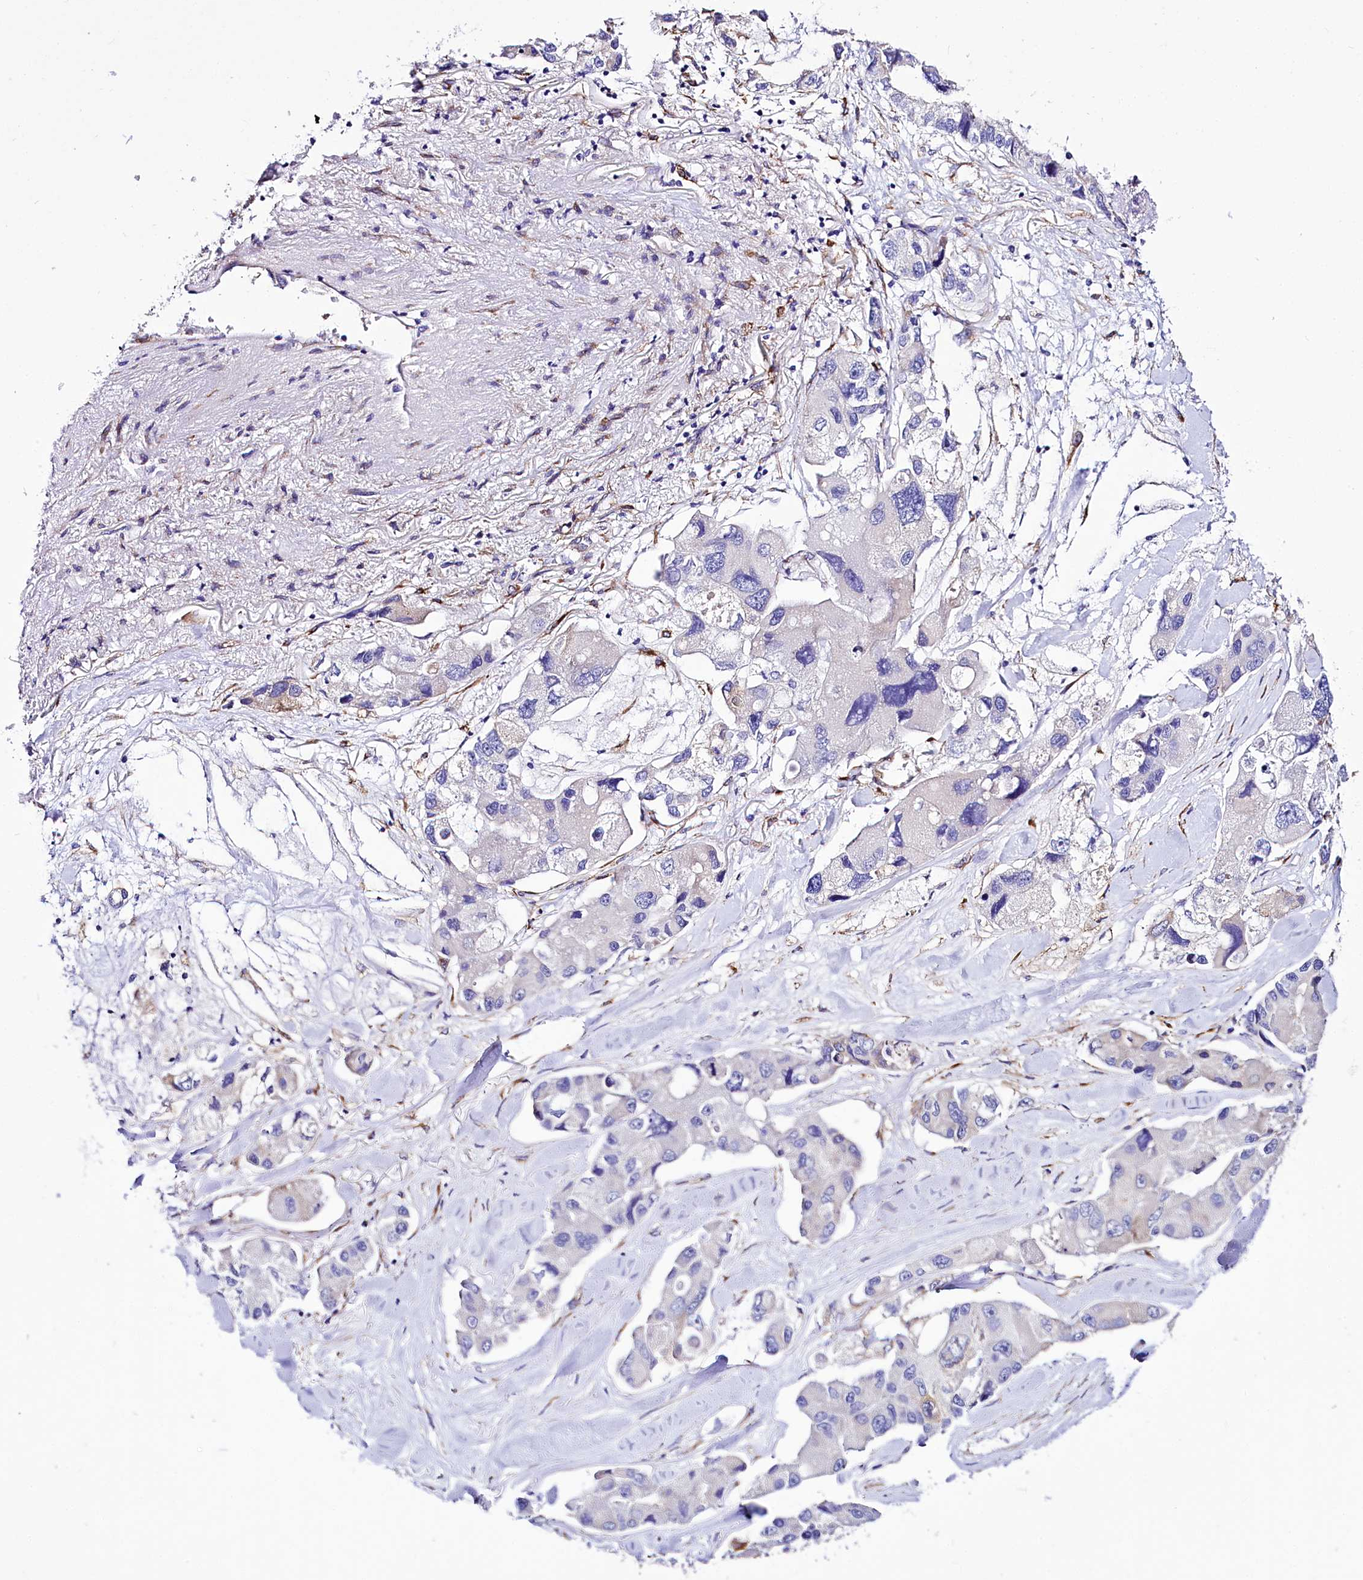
{"staining": {"intensity": "negative", "quantity": "none", "location": "none"}, "tissue": "lung cancer", "cell_type": "Tumor cells", "image_type": "cancer", "snomed": [{"axis": "morphology", "description": "Adenocarcinoma, NOS"}, {"axis": "topography", "description": "Lung"}], "caption": "The immunohistochemistry (IHC) histopathology image has no significant positivity in tumor cells of lung cancer tissue.", "gene": "A2ML1", "patient": {"sex": "female", "age": 54}}